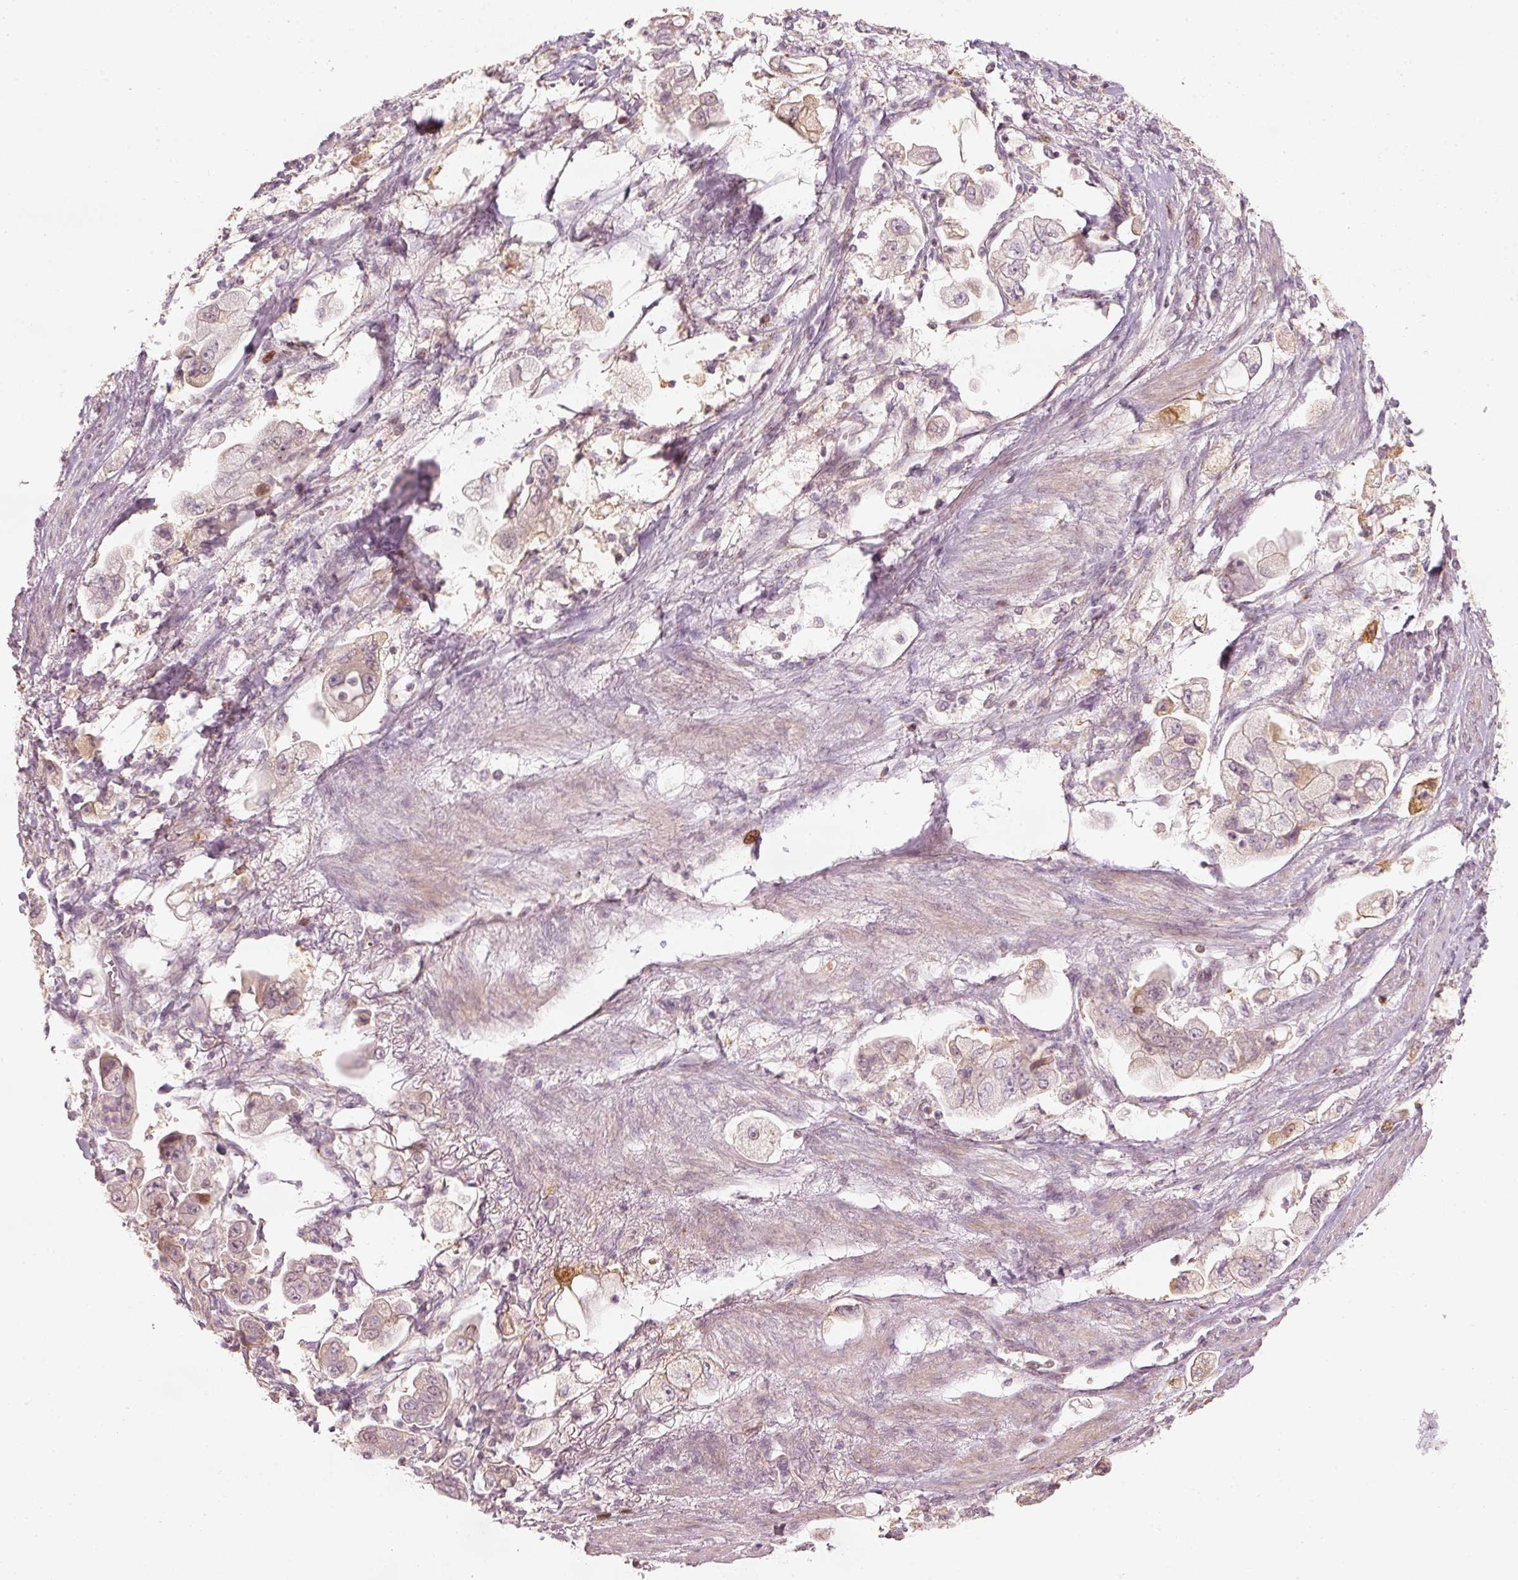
{"staining": {"intensity": "negative", "quantity": "none", "location": "none"}, "tissue": "stomach cancer", "cell_type": "Tumor cells", "image_type": "cancer", "snomed": [{"axis": "morphology", "description": "Adenocarcinoma, NOS"}, {"axis": "topography", "description": "Stomach"}], "caption": "Tumor cells show no significant positivity in stomach cancer.", "gene": "TREX2", "patient": {"sex": "male", "age": 62}}